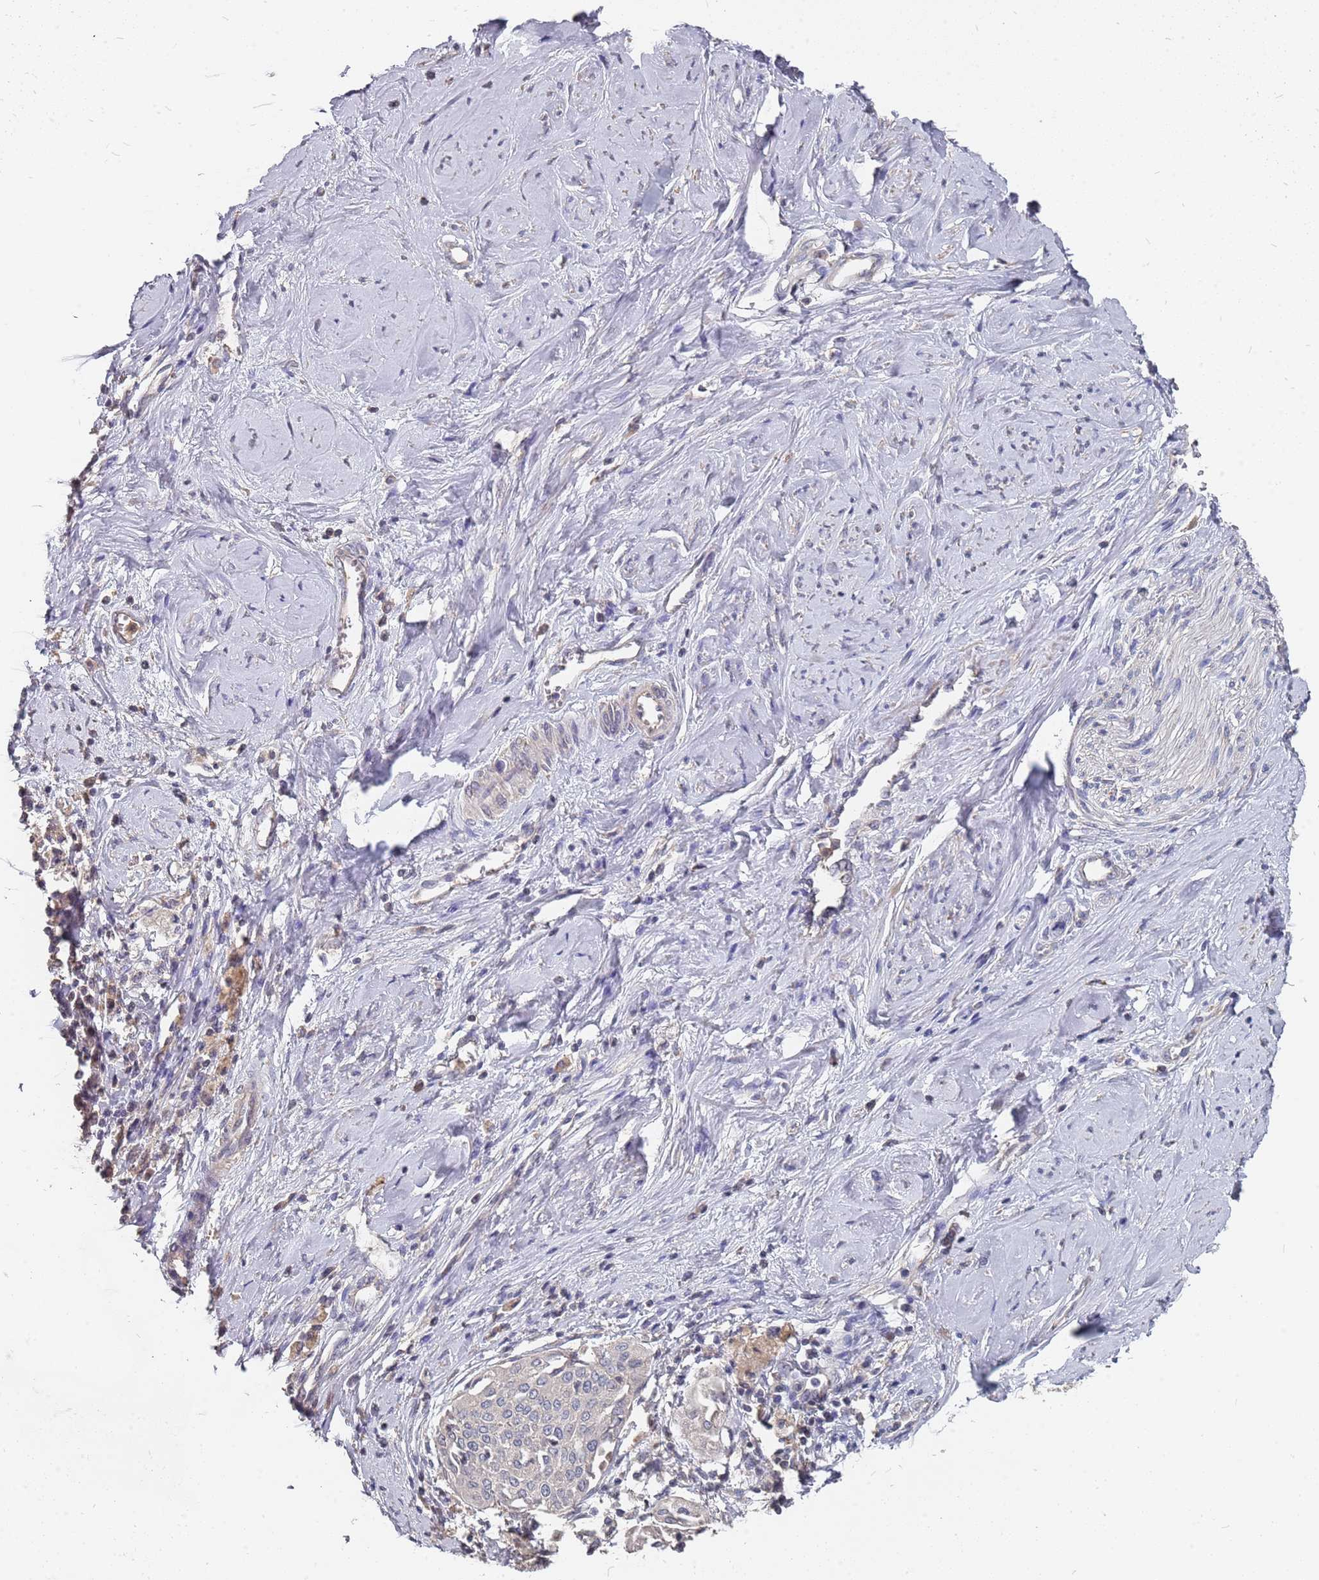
{"staining": {"intensity": "negative", "quantity": "none", "location": "none"}, "tissue": "cervical cancer", "cell_type": "Tumor cells", "image_type": "cancer", "snomed": [{"axis": "morphology", "description": "Squamous cell carcinoma, NOS"}, {"axis": "topography", "description": "Cervix"}], "caption": "DAB immunohistochemical staining of human cervical cancer shows no significant expression in tumor cells. (DAB (3,3'-diaminobenzidine) IHC with hematoxylin counter stain).", "gene": "TCEANC2", "patient": {"sex": "female", "age": 44}}